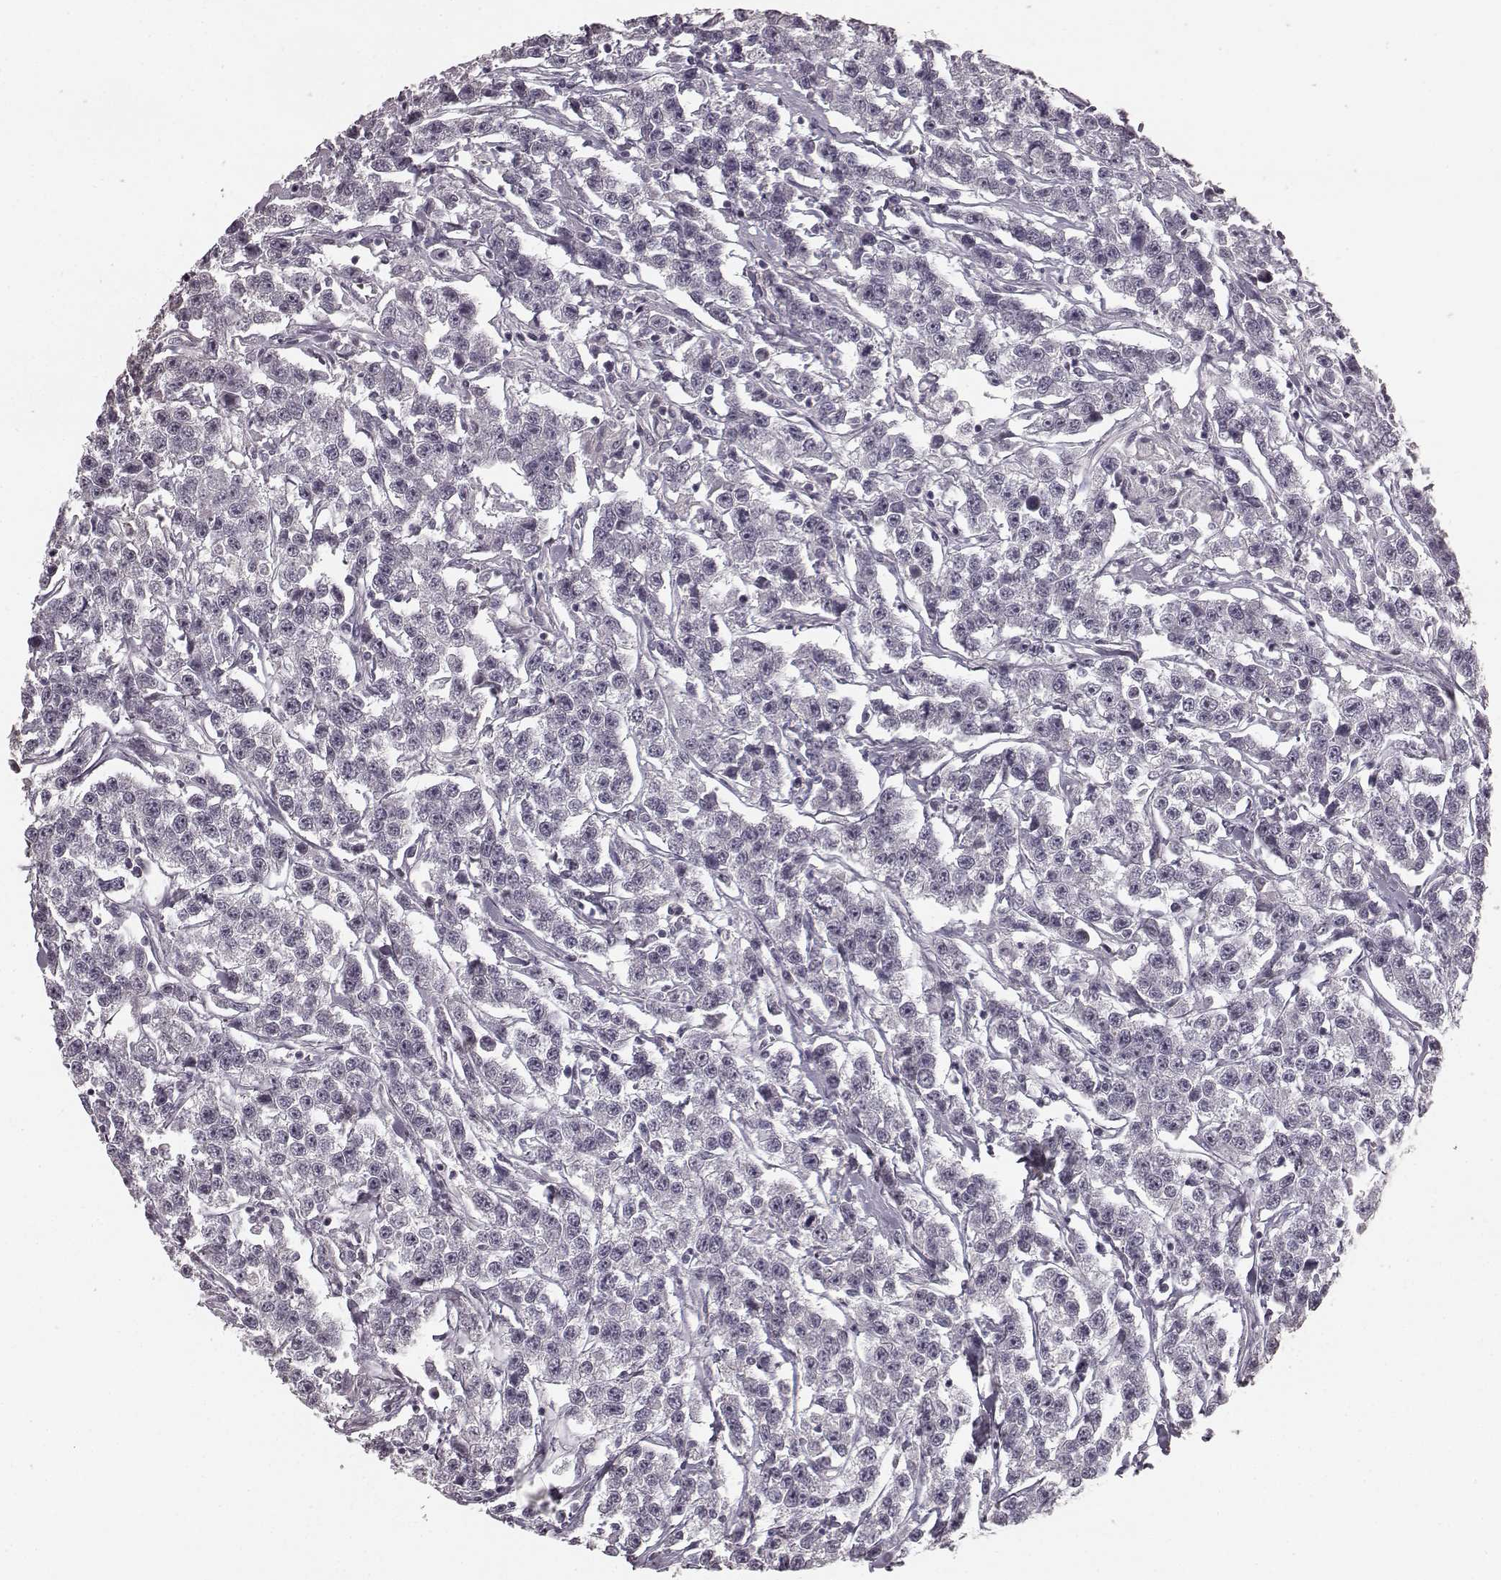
{"staining": {"intensity": "negative", "quantity": "none", "location": "none"}, "tissue": "testis cancer", "cell_type": "Tumor cells", "image_type": "cancer", "snomed": [{"axis": "morphology", "description": "Seminoma, NOS"}, {"axis": "topography", "description": "Testis"}], "caption": "IHC image of human testis cancer stained for a protein (brown), which shows no staining in tumor cells.", "gene": "RIT2", "patient": {"sex": "male", "age": 59}}